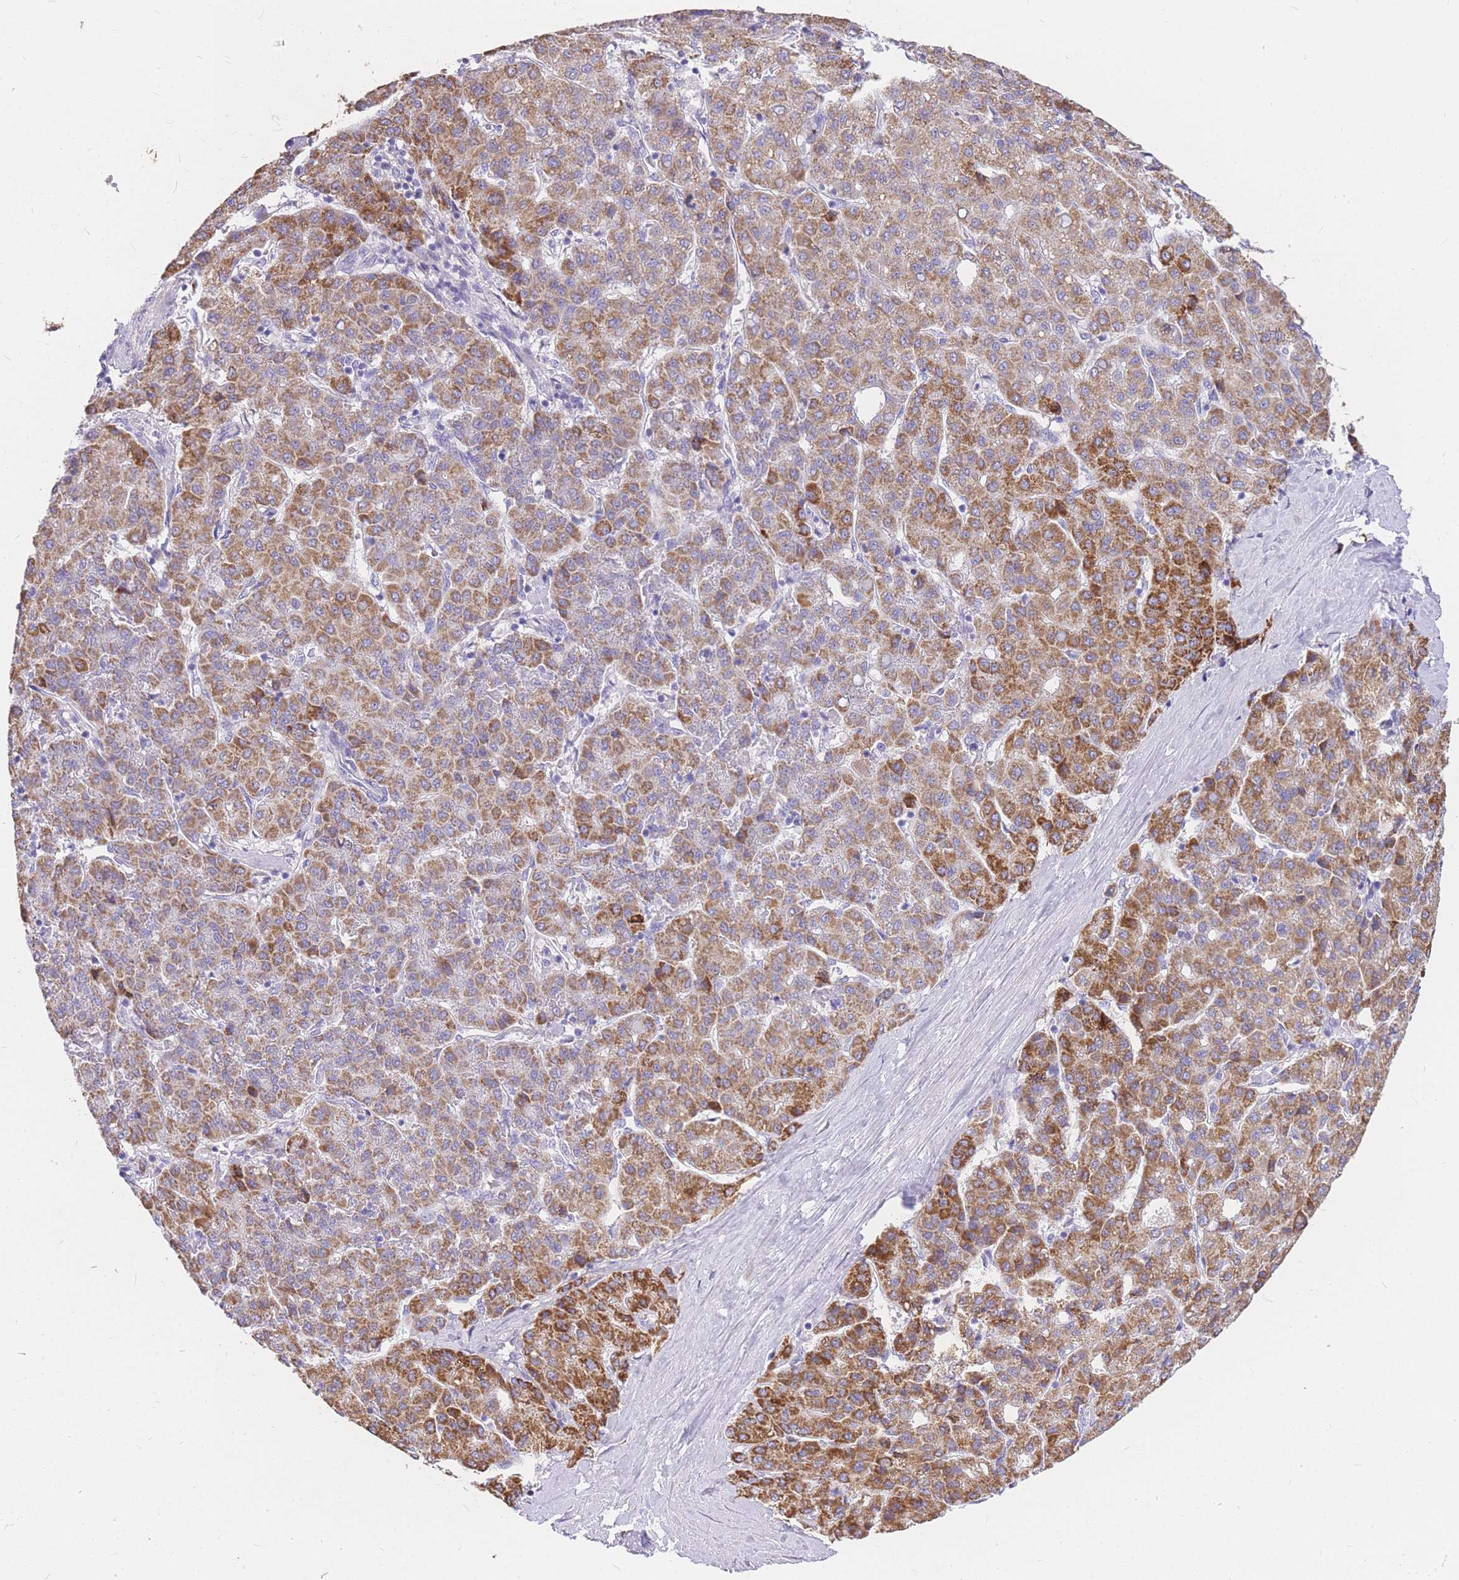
{"staining": {"intensity": "moderate", "quantity": ">75%", "location": "cytoplasmic/membranous"}, "tissue": "liver cancer", "cell_type": "Tumor cells", "image_type": "cancer", "snomed": [{"axis": "morphology", "description": "Carcinoma, Hepatocellular, NOS"}, {"axis": "topography", "description": "Liver"}], "caption": "Tumor cells demonstrate moderate cytoplasmic/membranous positivity in about >75% of cells in liver cancer (hepatocellular carcinoma). (DAB = brown stain, brightfield microscopy at high magnification).", "gene": "C2orf88", "patient": {"sex": "male", "age": 65}}